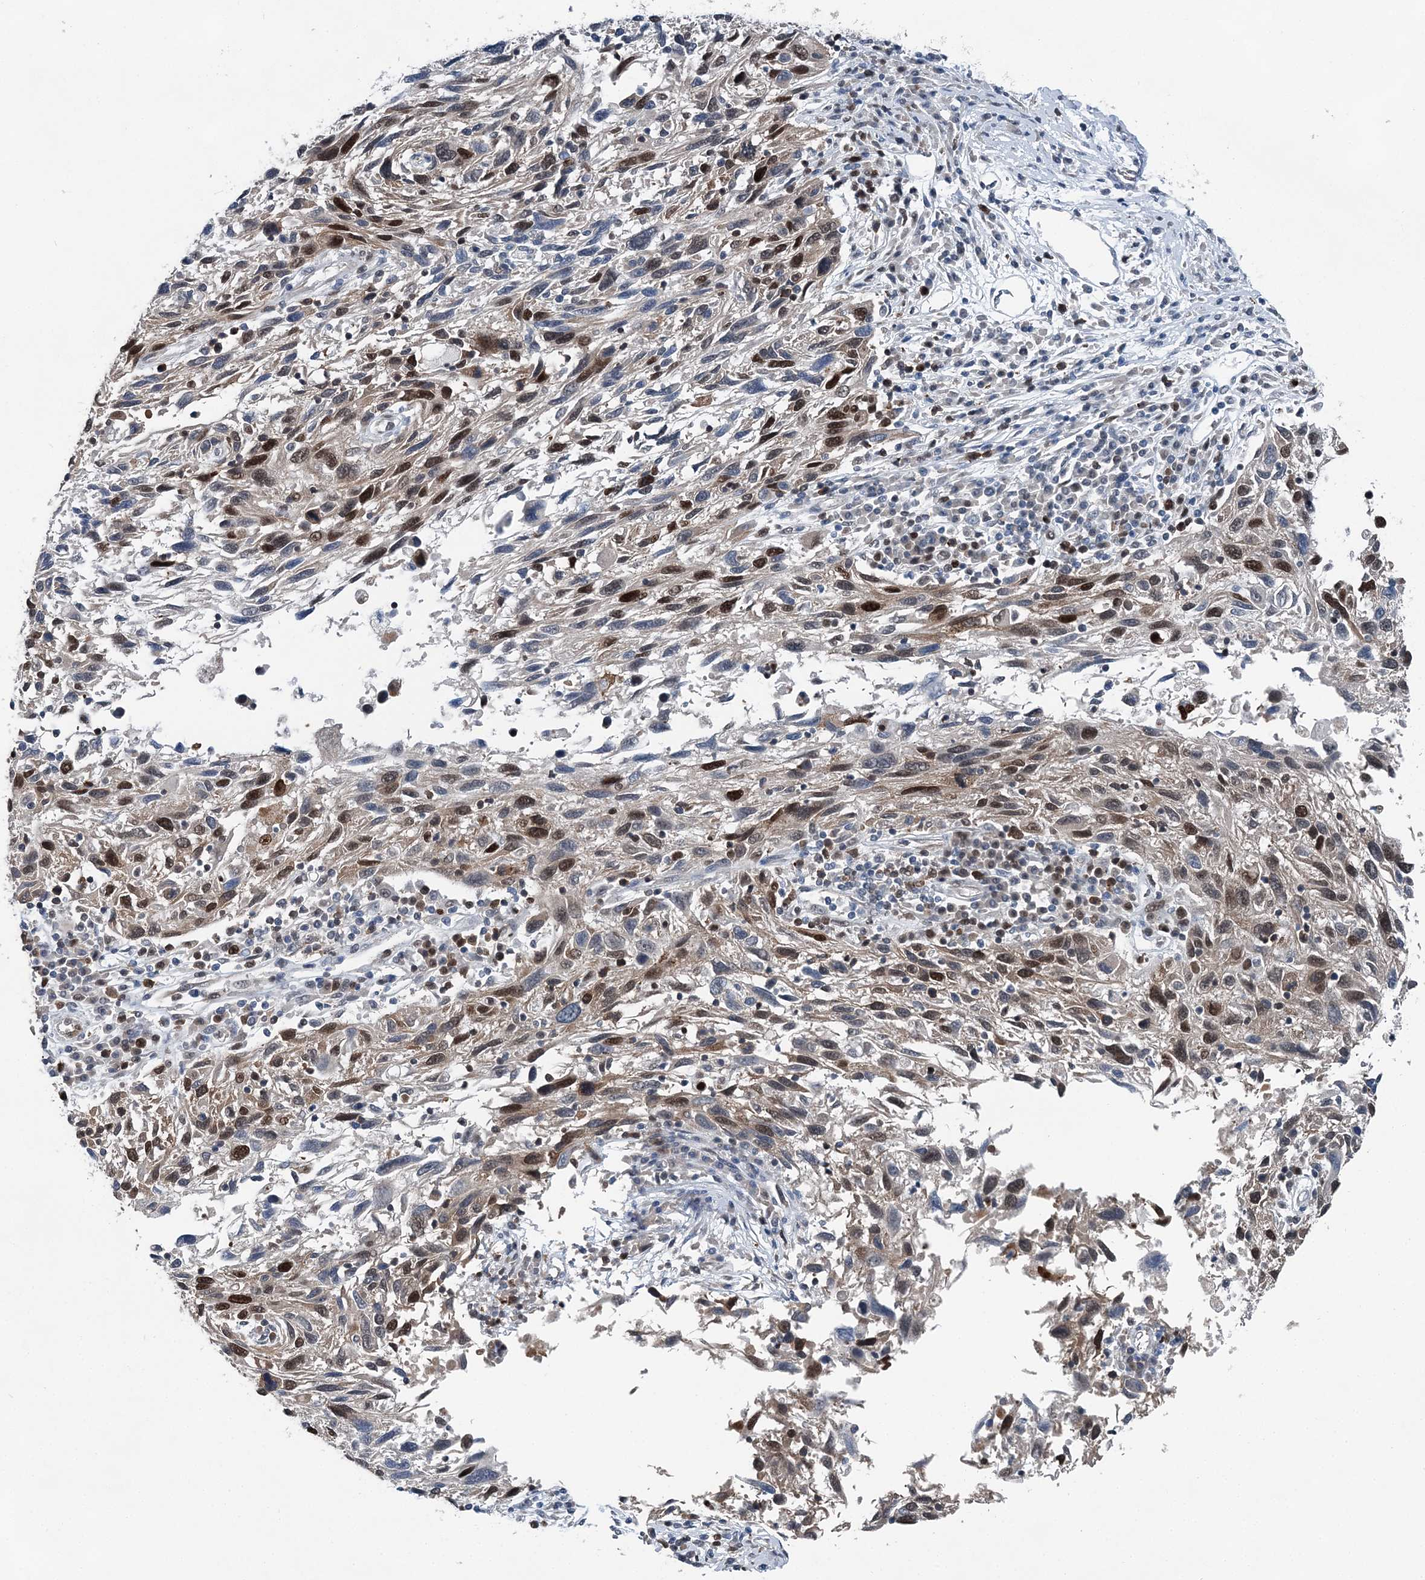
{"staining": {"intensity": "moderate", "quantity": "25%-75%", "location": "nuclear"}, "tissue": "melanoma", "cell_type": "Tumor cells", "image_type": "cancer", "snomed": [{"axis": "morphology", "description": "Malignant melanoma, NOS"}, {"axis": "topography", "description": "Skin"}], "caption": "A high-resolution micrograph shows immunohistochemistry staining of malignant melanoma, which displays moderate nuclear expression in approximately 25%-75% of tumor cells.", "gene": "HAT1", "patient": {"sex": "male", "age": 53}}